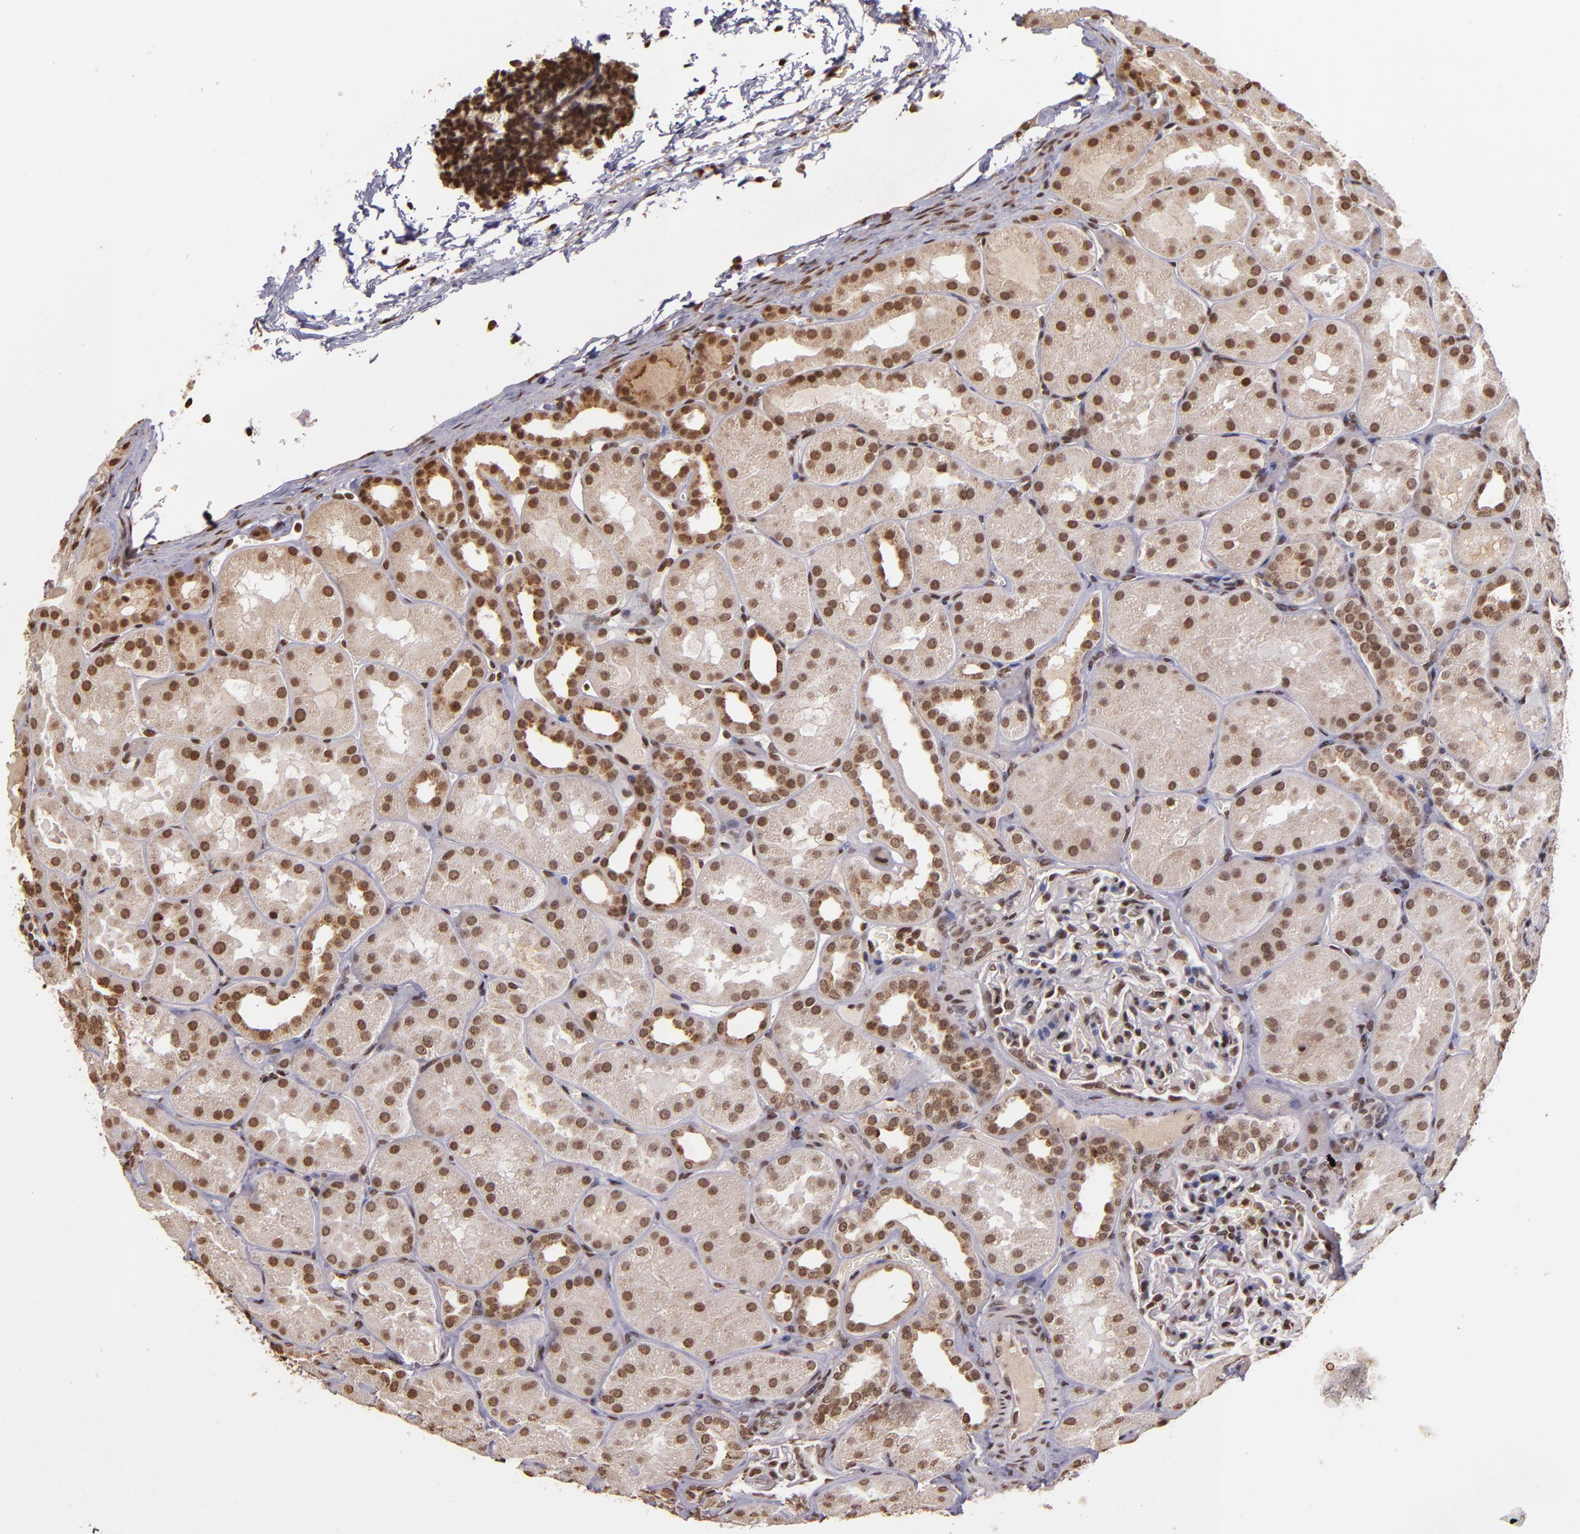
{"staining": {"intensity": "weak", "quantity": "<25%", "location": "nuclear"}, "tissue": "kidney", "cell_type": "Cells in glomeruli", "image_type": "normal", "snomed": [{"axis": "morphology", "description": "Normal tissue, NOS"}, {"axis": "topography", "description": "Kidney"}], "caption": "Normal kidney was stained to show a protein in brown. There is no significant expression in cells in glomeruli.", "gene": "CUL3", "patient": {"sex": "male", "age": 28}}